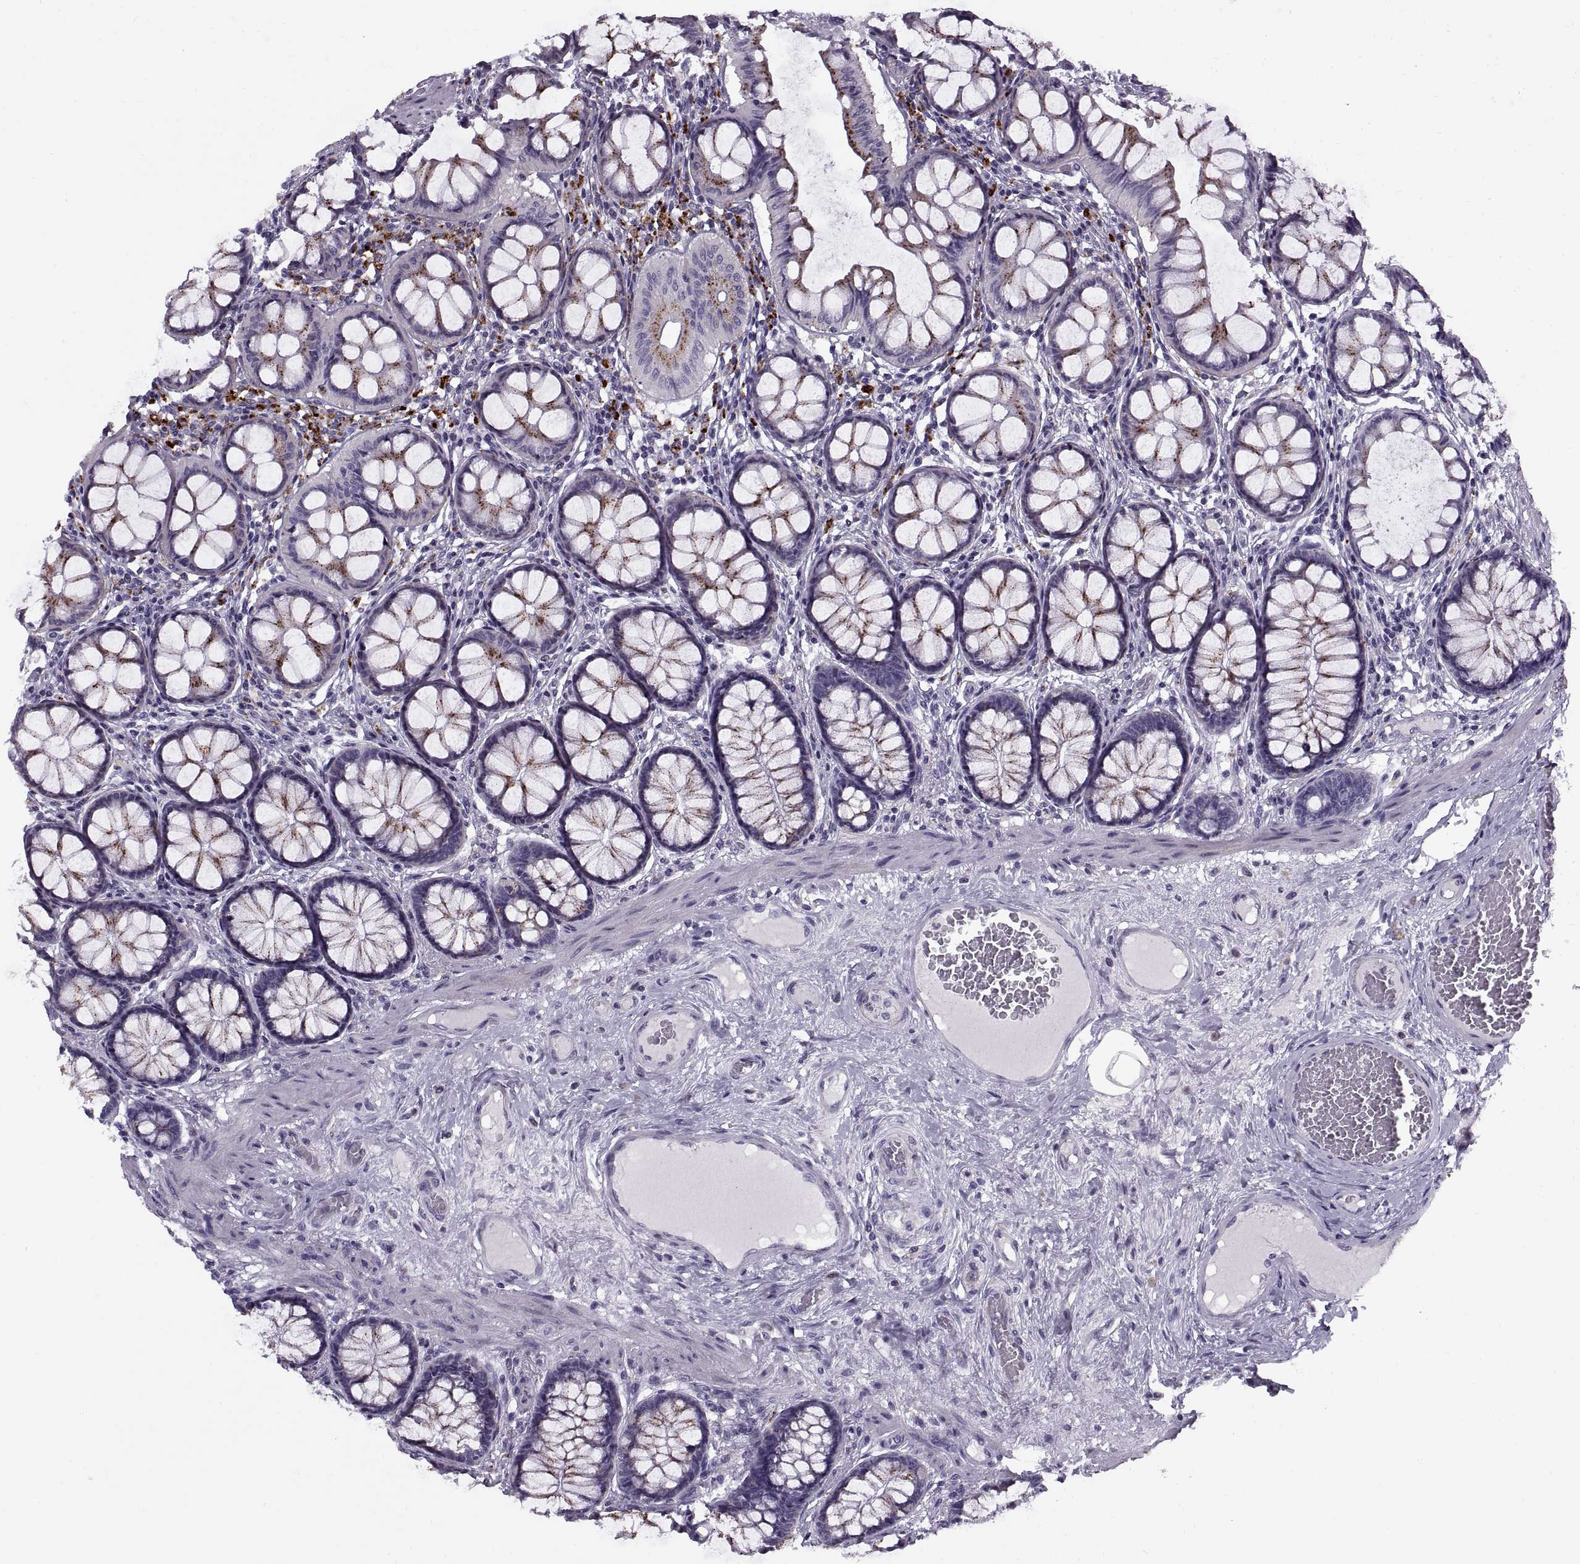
{"staining": {"intensity": "negative", "quantity": "none", "location": "none"}, "tissue": "colon", "cell_type": "Endothelial cells", "image_type": "normal", "snomed": [{"axis": "morphology", "description": "Normal tissue, NOS"}, {"axis": "topography", "description": "Colon"}], "caption": "This is a image of immunohistochemistry (IHC) staining of benign colon, which shows no staining in endothelial cells.", "gene": "CALCR", "patient": {"sex": "female", "age": 65}}